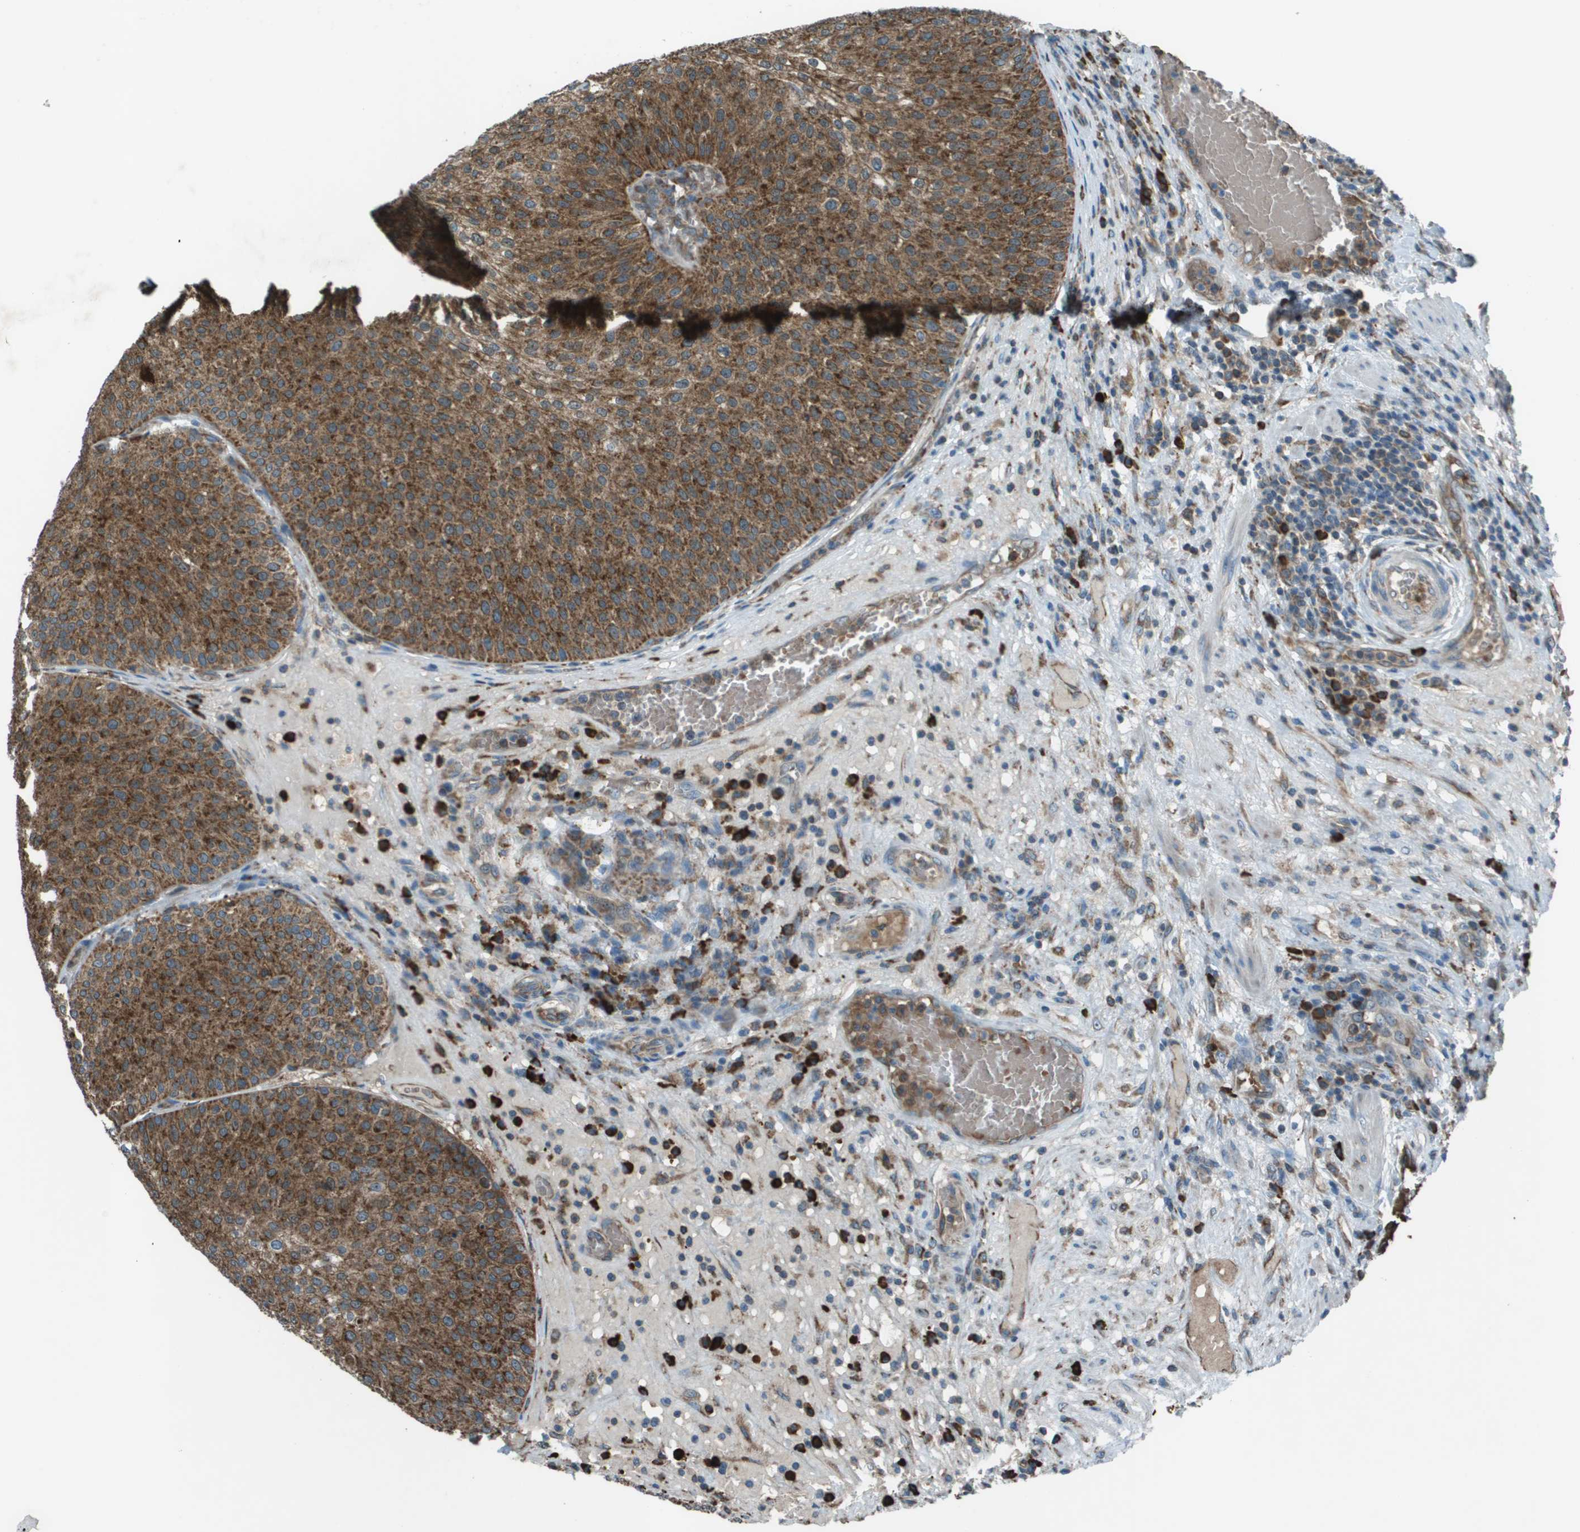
{"staining": {"intensity": "strong", "quantity": ">75%", "location": "cytoplasmic/membranous"}, "tissue": "urothelial cancer", "cell_type": "Tumor cells", "image_type": "cancer", "snomed": [{"axis": "morphology", "description": "Urothelial carcinoma, Low grade"}, {"axis": "topography", "description": "Smooth muscle"}, {"axis": "topography", "description": "Urinary bladder"}], "caption": "Urothelial carcinoma (low-grade) stained with a protein marker demonstrates strong staining in tumor cells.", "gene": "UTS2", "patient": {"sex": "male", "age": 60}}